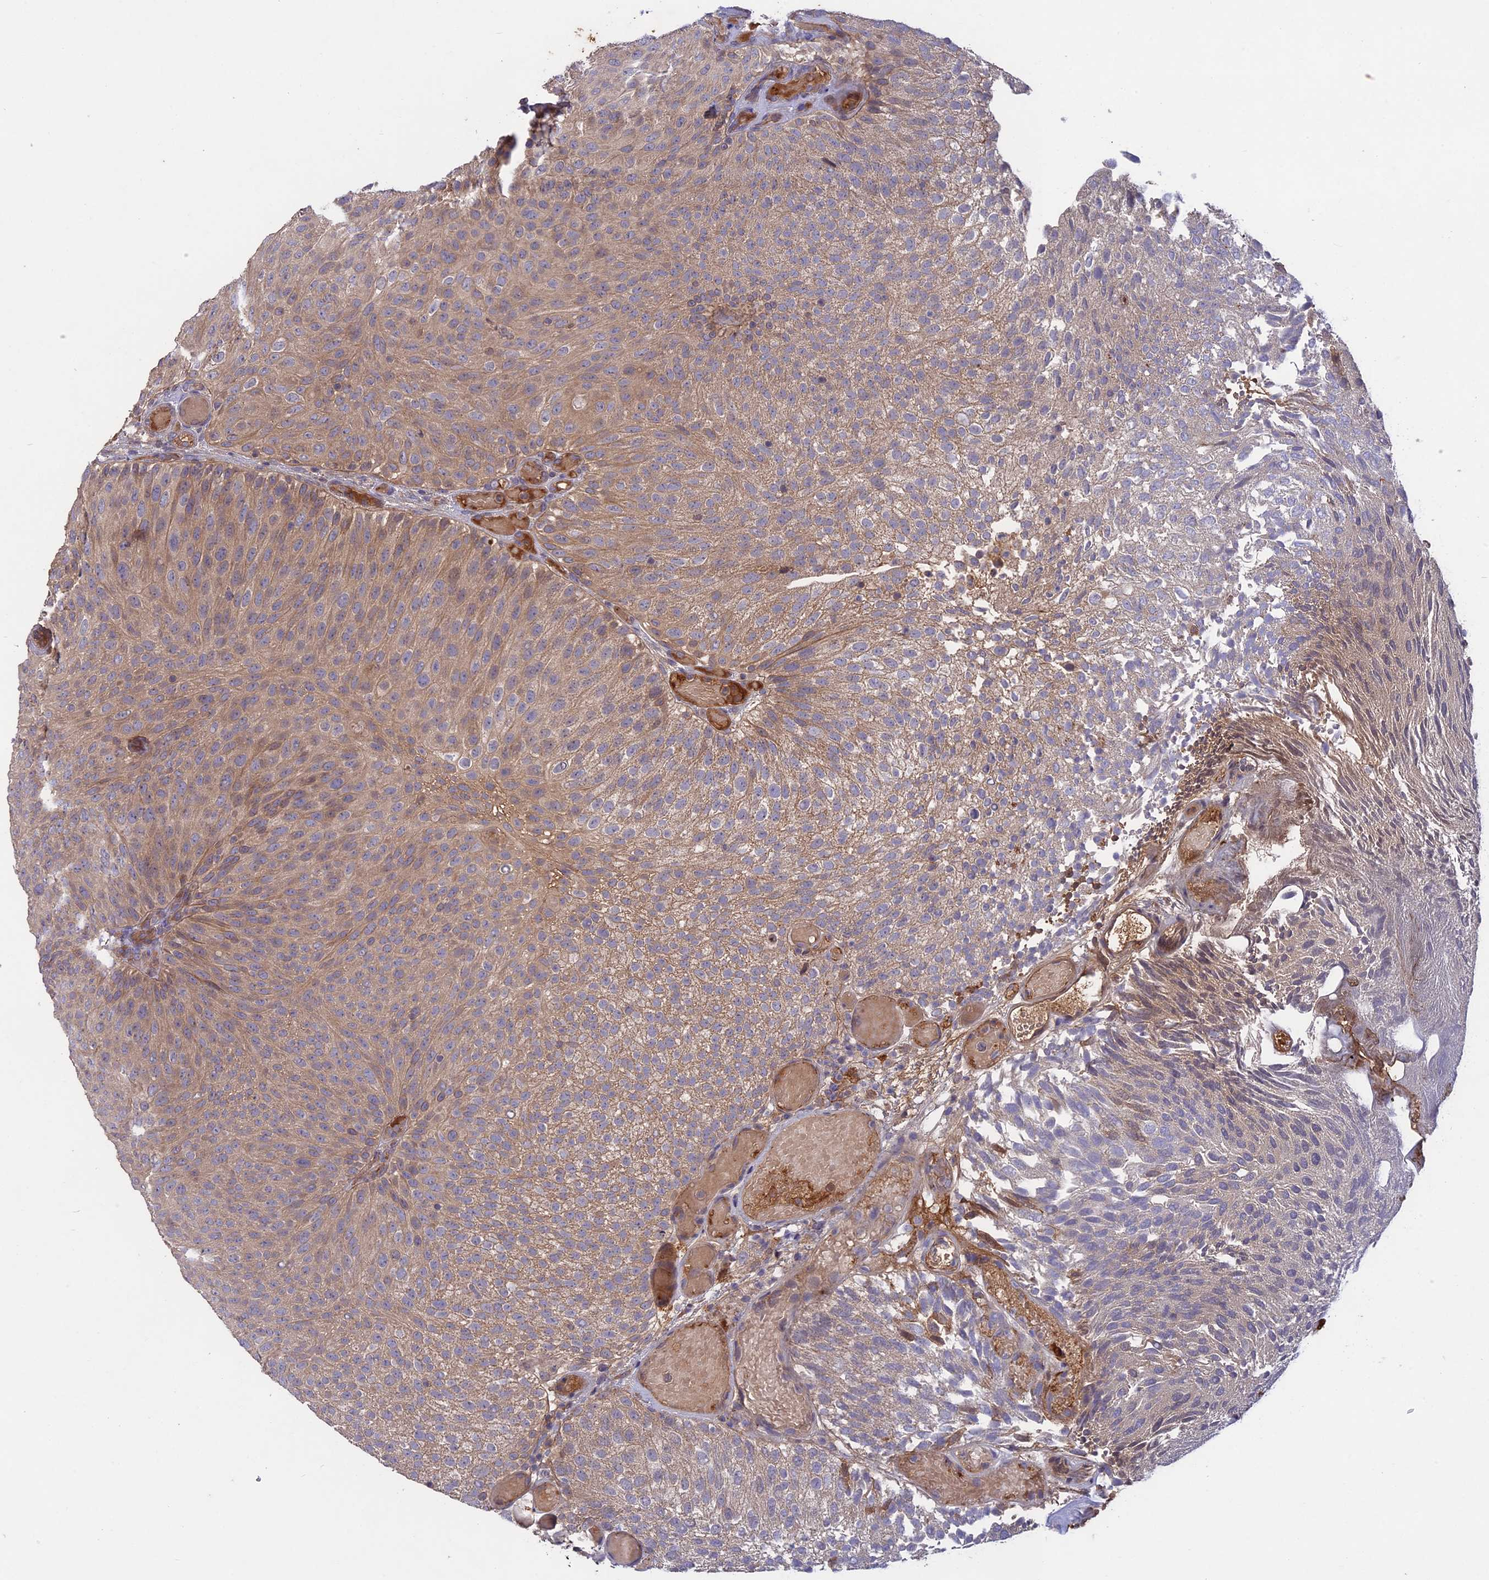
{"staining": {"intensity": "weak", "quantity": "25%-75%", "location": "cytoplasmic/membranous"}, "tissue": "urothelial cancer", "cell_type": "Tumor cells", "image_type": "cancer", "snomed": [{"axis": "morphology", "description": "Urothelial carcinoma, Low grade"}, {"axis": "topography", "description": "Urinary bladder"}], "caption": "Immunohistochemical staining of human urothelial carcinoma (low-grade) reveals low levels of weak cytoplasmic/membranous protein expression in approximately 25%-75% of tumor cells.", "gene": "ADO", "patient": {"sex": "male", "age": 78}}